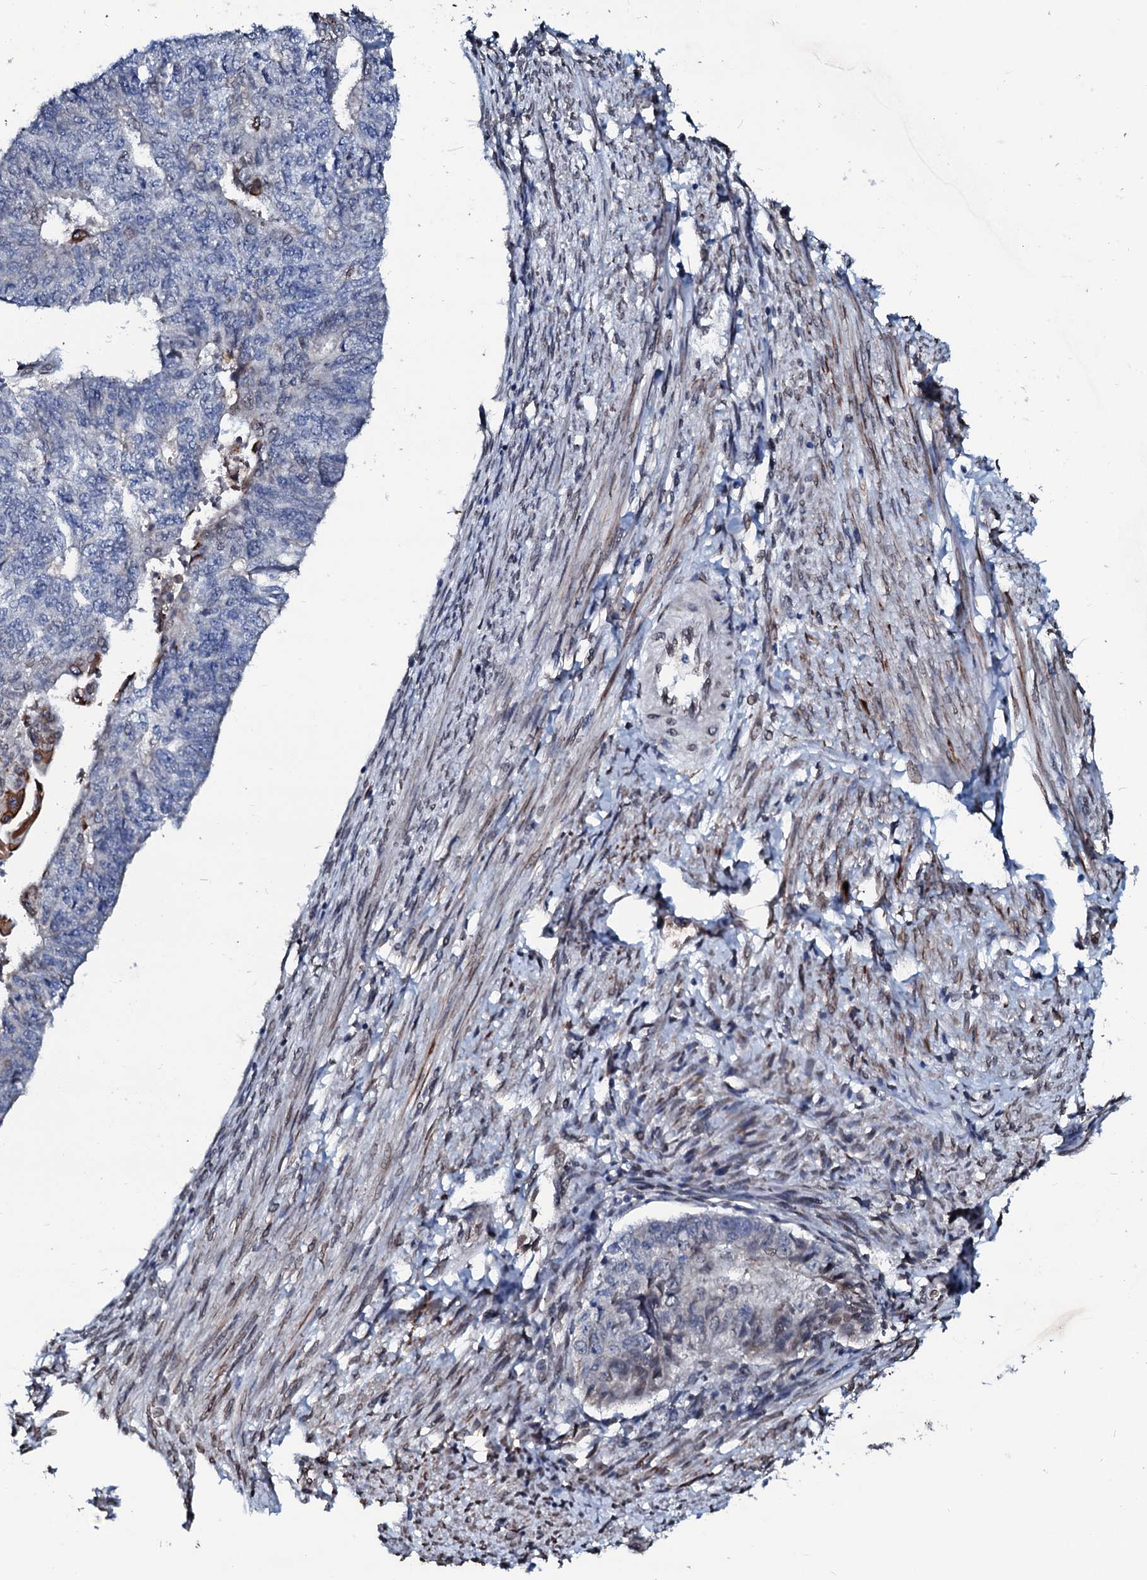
{"staining": {"intensity": "negative", "quantity": "none", "location": "none"}, "tissue": "endometrial cancer", "cell_type": "Tumor cells", "image_type": "cancer", "snomed": [{"axis": "morphology", "description": "Adenocarcinoma, NOS"}, {"axis": "topography", "description": "Endometrium"}], "caption": "Endometrial cancer (adenocarcinoma) stained for a protein using immunohistochemistry (IHC) shows no staining tumor cells.", "gene": "NRP2", "patient": {"sex": "female", "age": 32}}